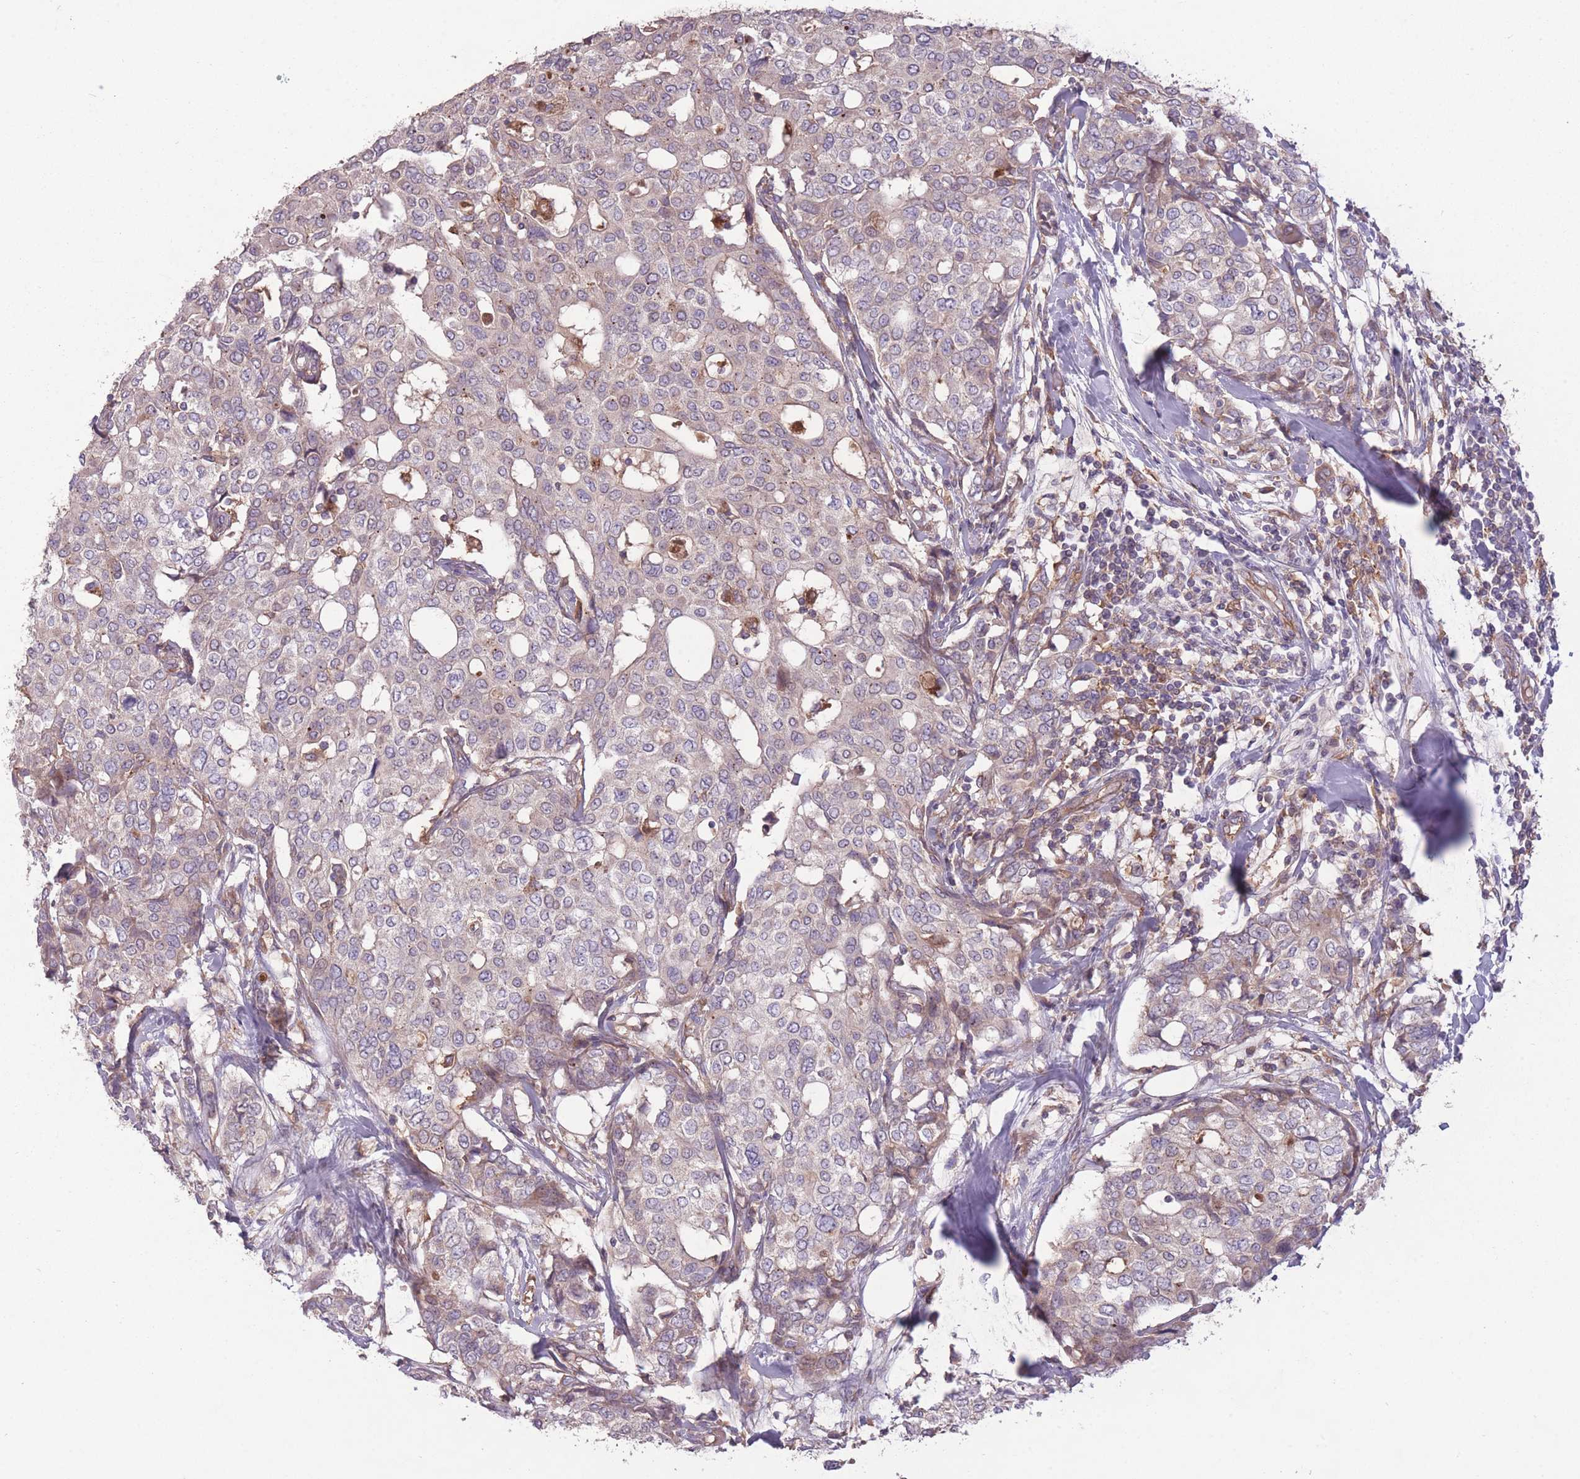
{"staining": {"intensity": "negative", "quantity": "none", "location": "none"}, "tissue": "breast cancer", "cell_type": "Tumor cells", "image_type": "cancer", "snomed": [{"axis": "morphology", "description": "Lobular carcinoma"}, {"axis": "topography", "description": "Breast"}], "caption": "IHC of human breast lobular carcinoma exhibits no expression in tumor cells.", "gene": "OR2V2", "patient": {"sex": "female", "age": 51}}